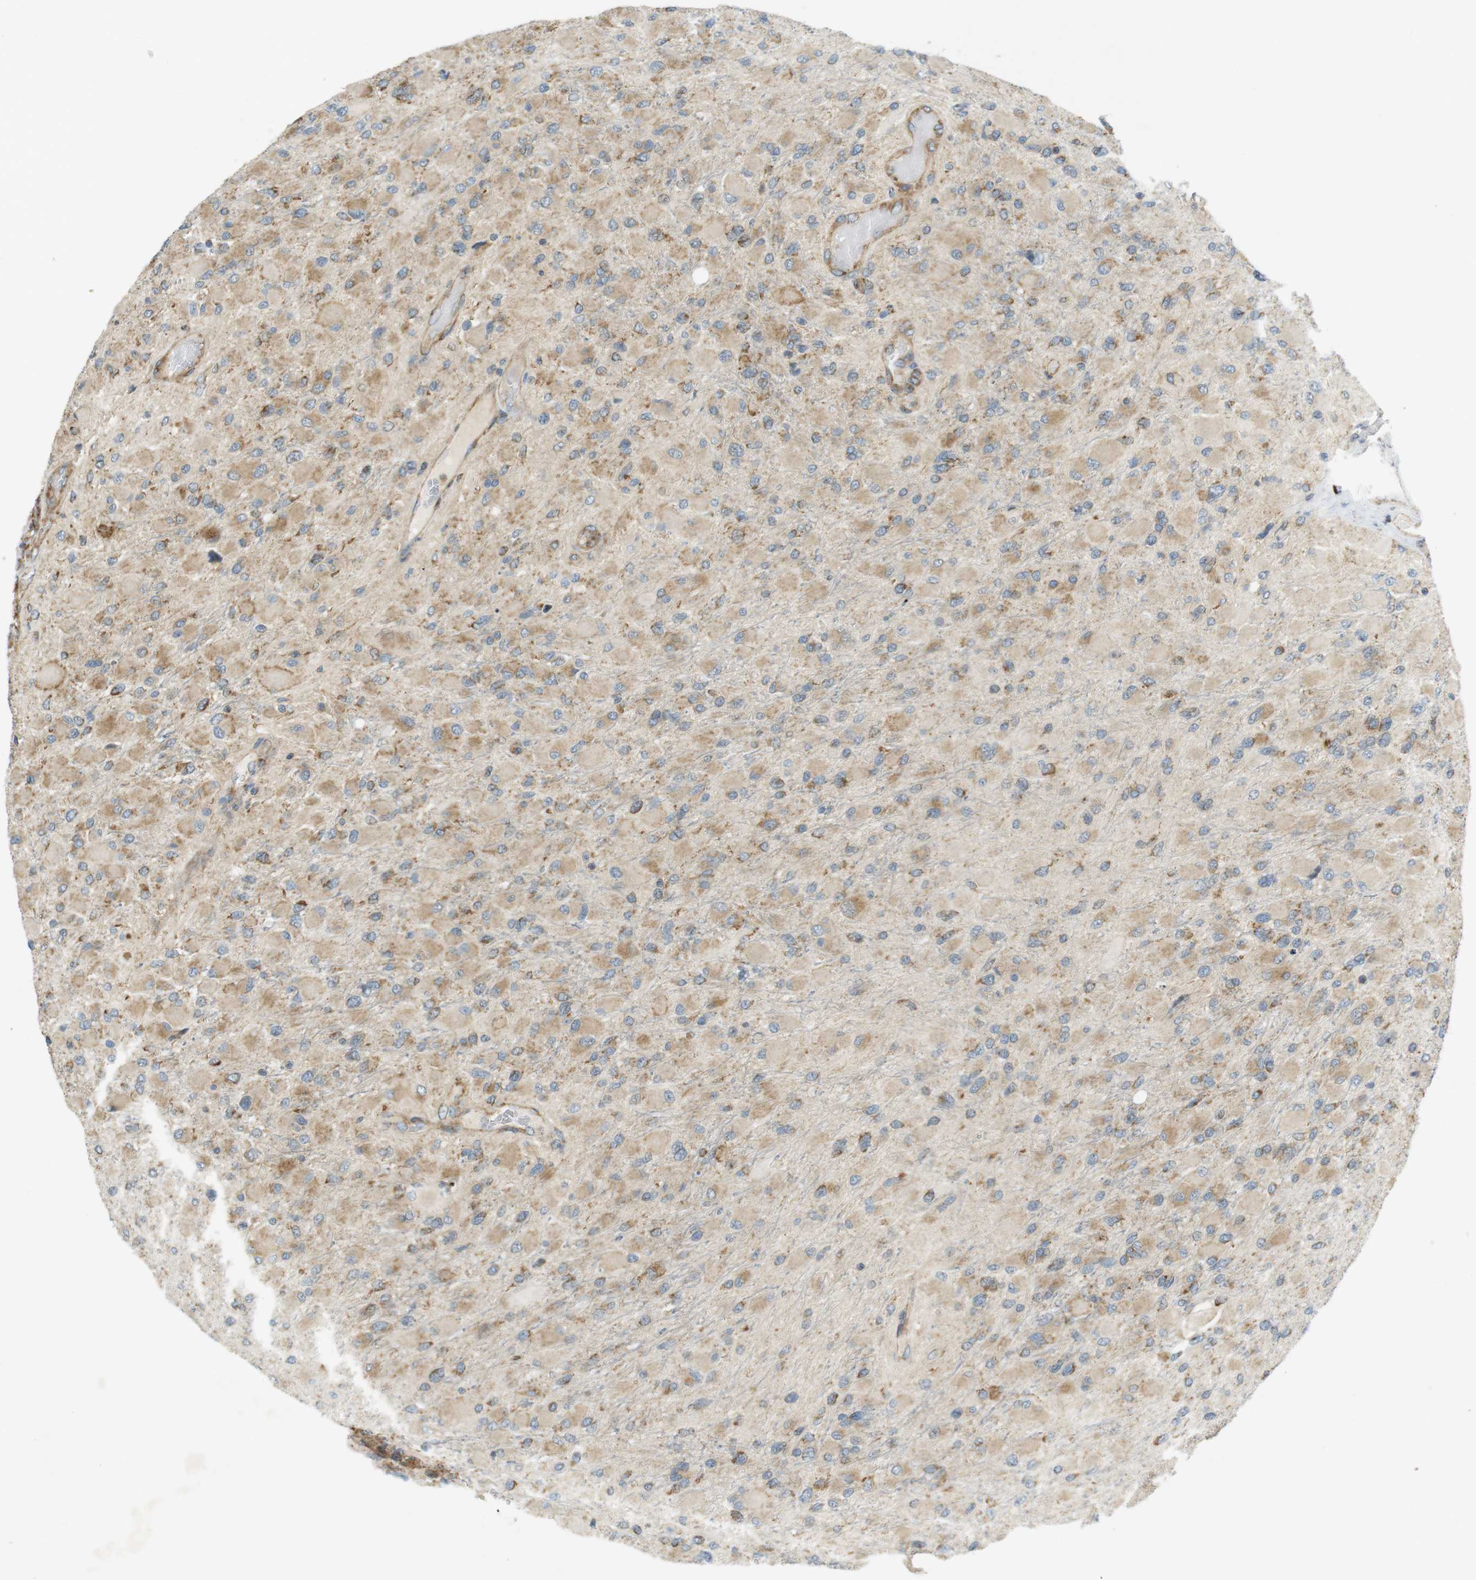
{"staining": {"intensity": "weak", "quantity": "25%-75%", "location": "cytoplasmic/membranous"}, "tissue": "glioma", "cell_type": "Tumor cells", "image_type": "cancer", "snomed": [{"axis": "morphology", "description": "Glioma, malignant, High grade"}, {"axis": "topography", "description": "Cerebral cortex"}], "caption": "This is an image of IHC staining of glioma, which shows weak expression in the cytoplasmic/membranous of tumor cells.", "gene": "SLC41A1", "patient": {"sex": "female", "age": 36}}